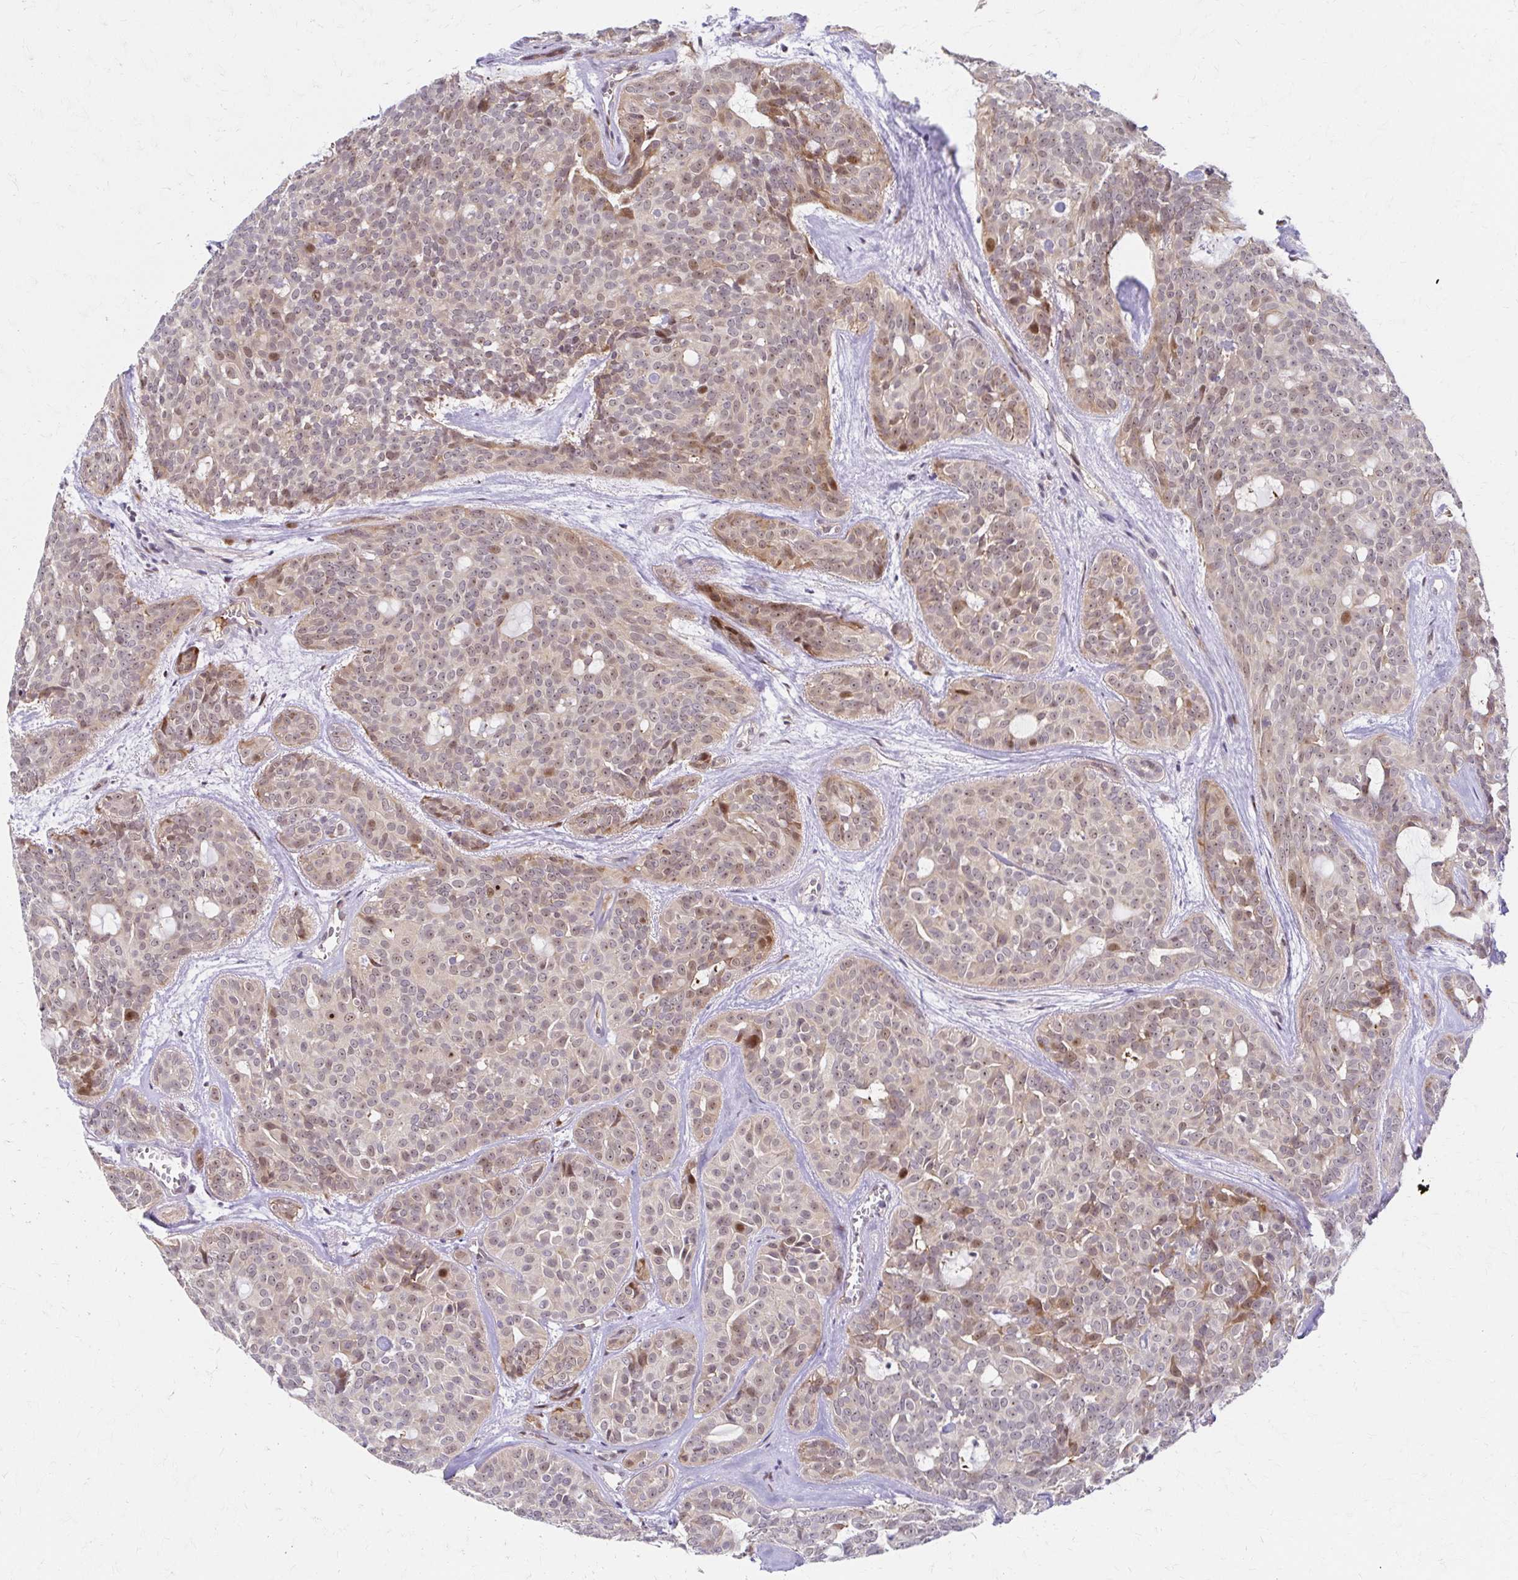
{"staining": {"intensity": "weak", "quantity": "25%-75%", "location": "cytoplasmic/membranous,nuclear"}, "tissue": "head and neck cancer", "cell_type": "Tumor cells", "image_type": "cancer", "snomed": [{"axis": "morphology", "description": "Adenocarcinoma, NOS"}, {"axis": "topography", "description": "Head-Neck"}], "caption": "Human head and neck cancer (adenocarcinoma) stained with a protein marker displays weak staining in tumor cells.", "gene": "PSMD7", "patient": {"sex": "male", "age": 66}}